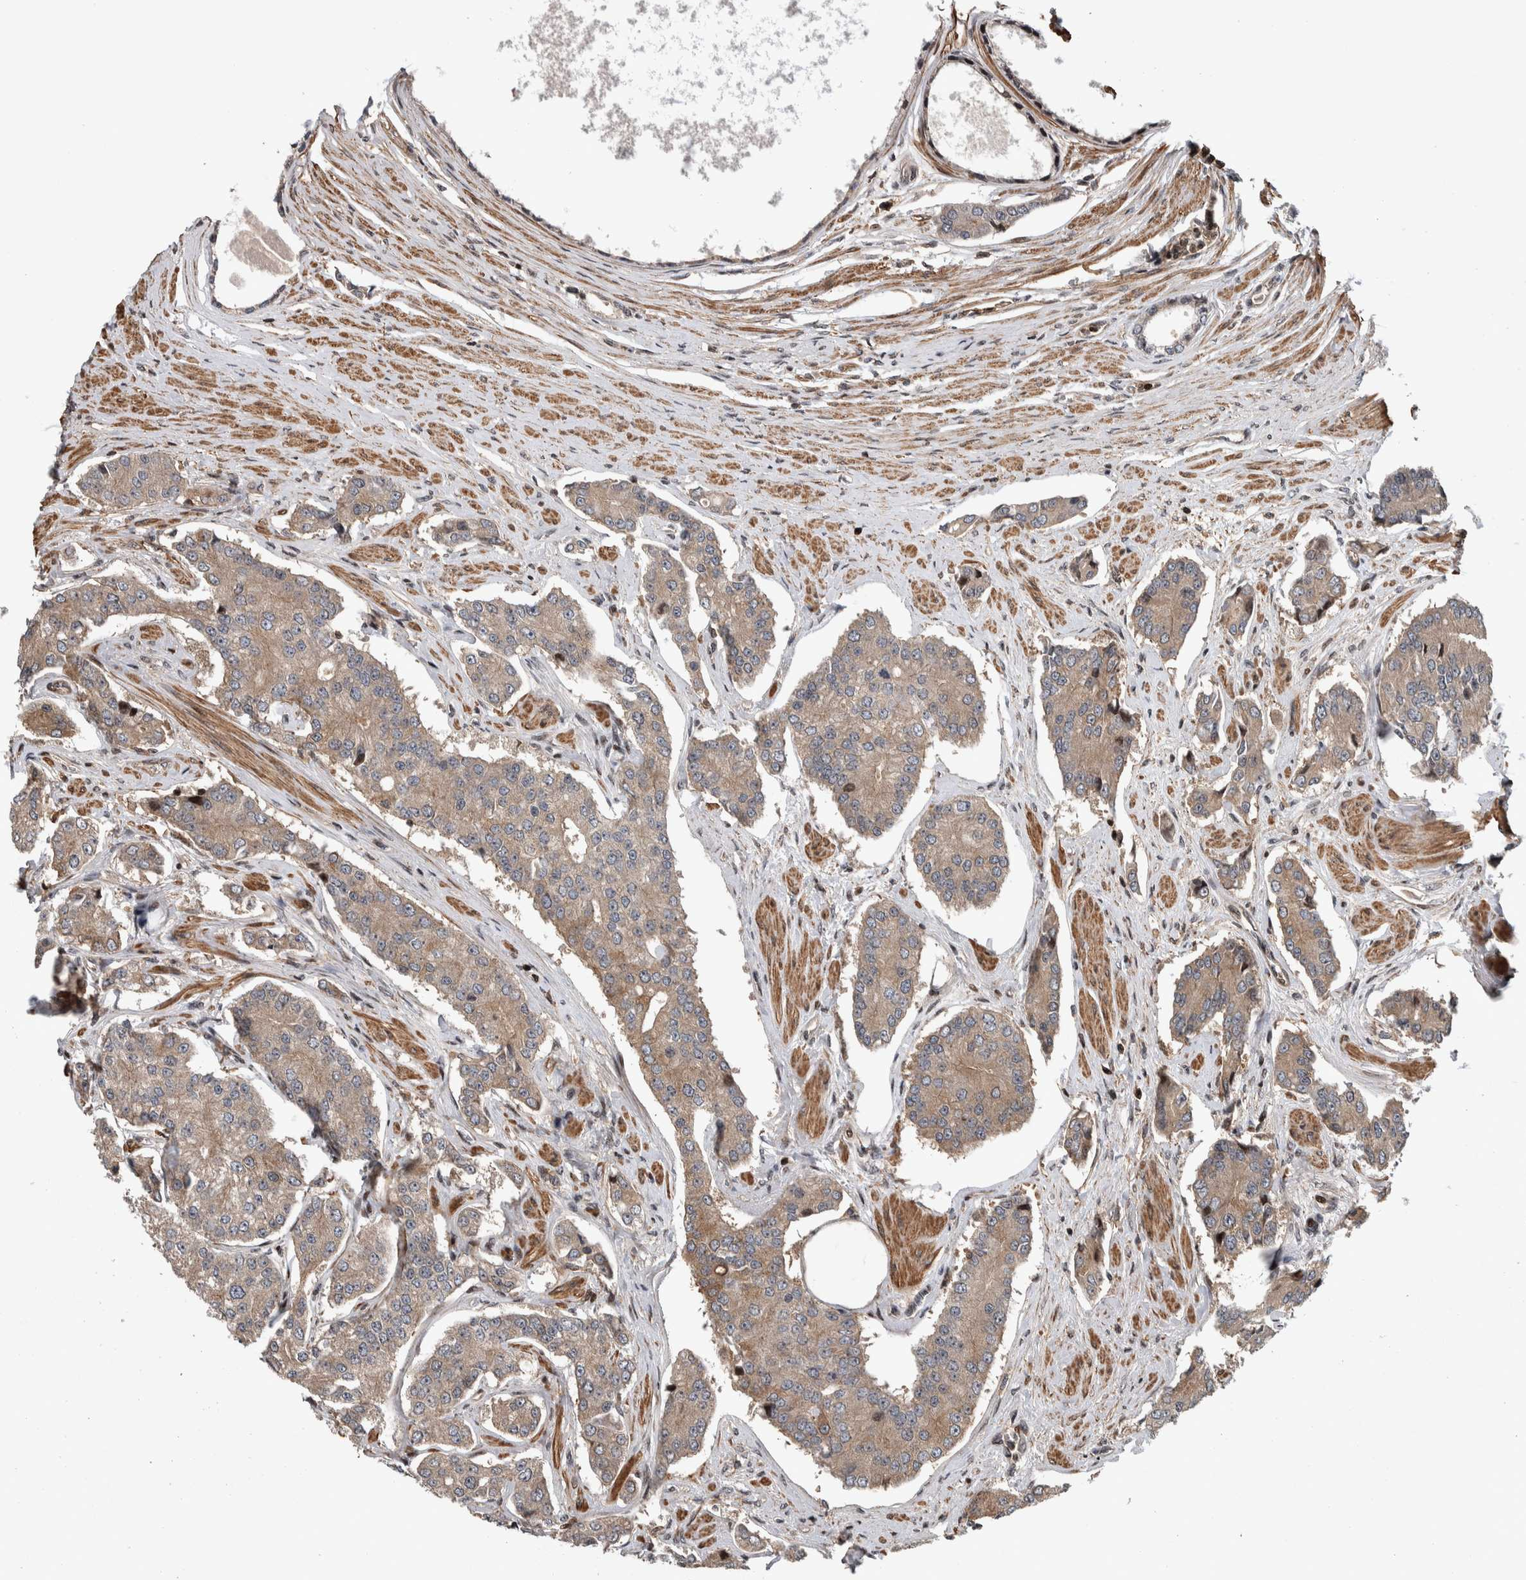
{"staining": {"intensity": "moderate", "quantity": ">75%", "location": "cytoplasmic/membranous"}, "tissue": "prostate cancer", "cell_type": "Tumor cells", "image_type": "cancer", "snomed": [{"axis": "morphology", "description": "Adenocarcinoma, High grade"}, {"axis": "topography", "description": "Prostate"}], "caption": "This histopathology image reveals IHC staining of prostate cancer, with medium moderate cytoplasmic/membranous expression in about >75% of tumor cells.", "gene": "ARFGEF1", "patient": {"sex": "male", "age": 71}}